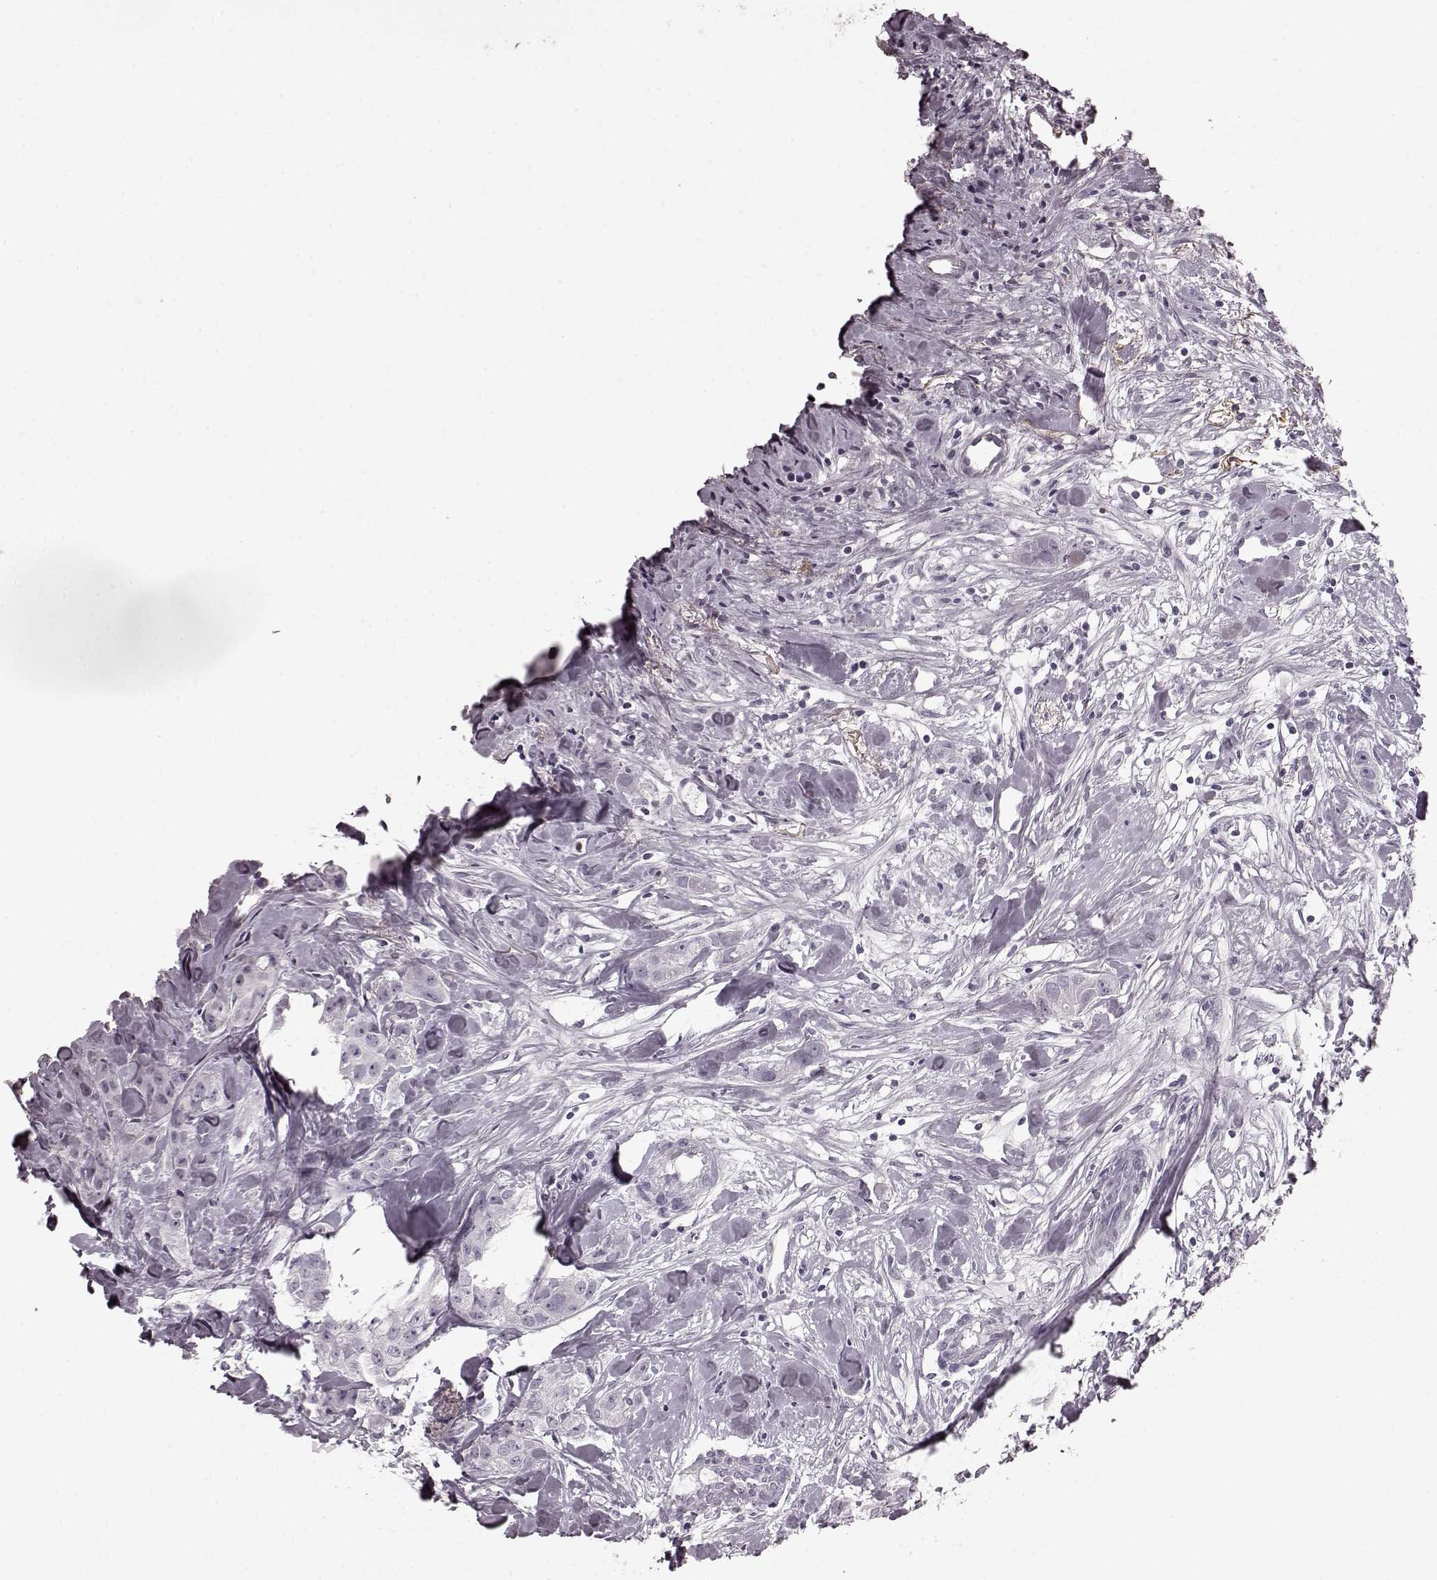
{"staining": {"intensity": "negative", "quantity": "none", "location": "none"}, "tissue": "breast cancer", "cell_type": "Tumor cells", "image_type": "cancer", "snomed": [{"axis": "morphology", "description": "Duct carcinoma"}, {"axis": "topography", "description": "Breast"}], "caption": "Protein analysis of breast intraductal carcinoma displays no significant positivity in tumor cells.", "gene": "CST7", "patient": {"sex": "female", "age": 43}}